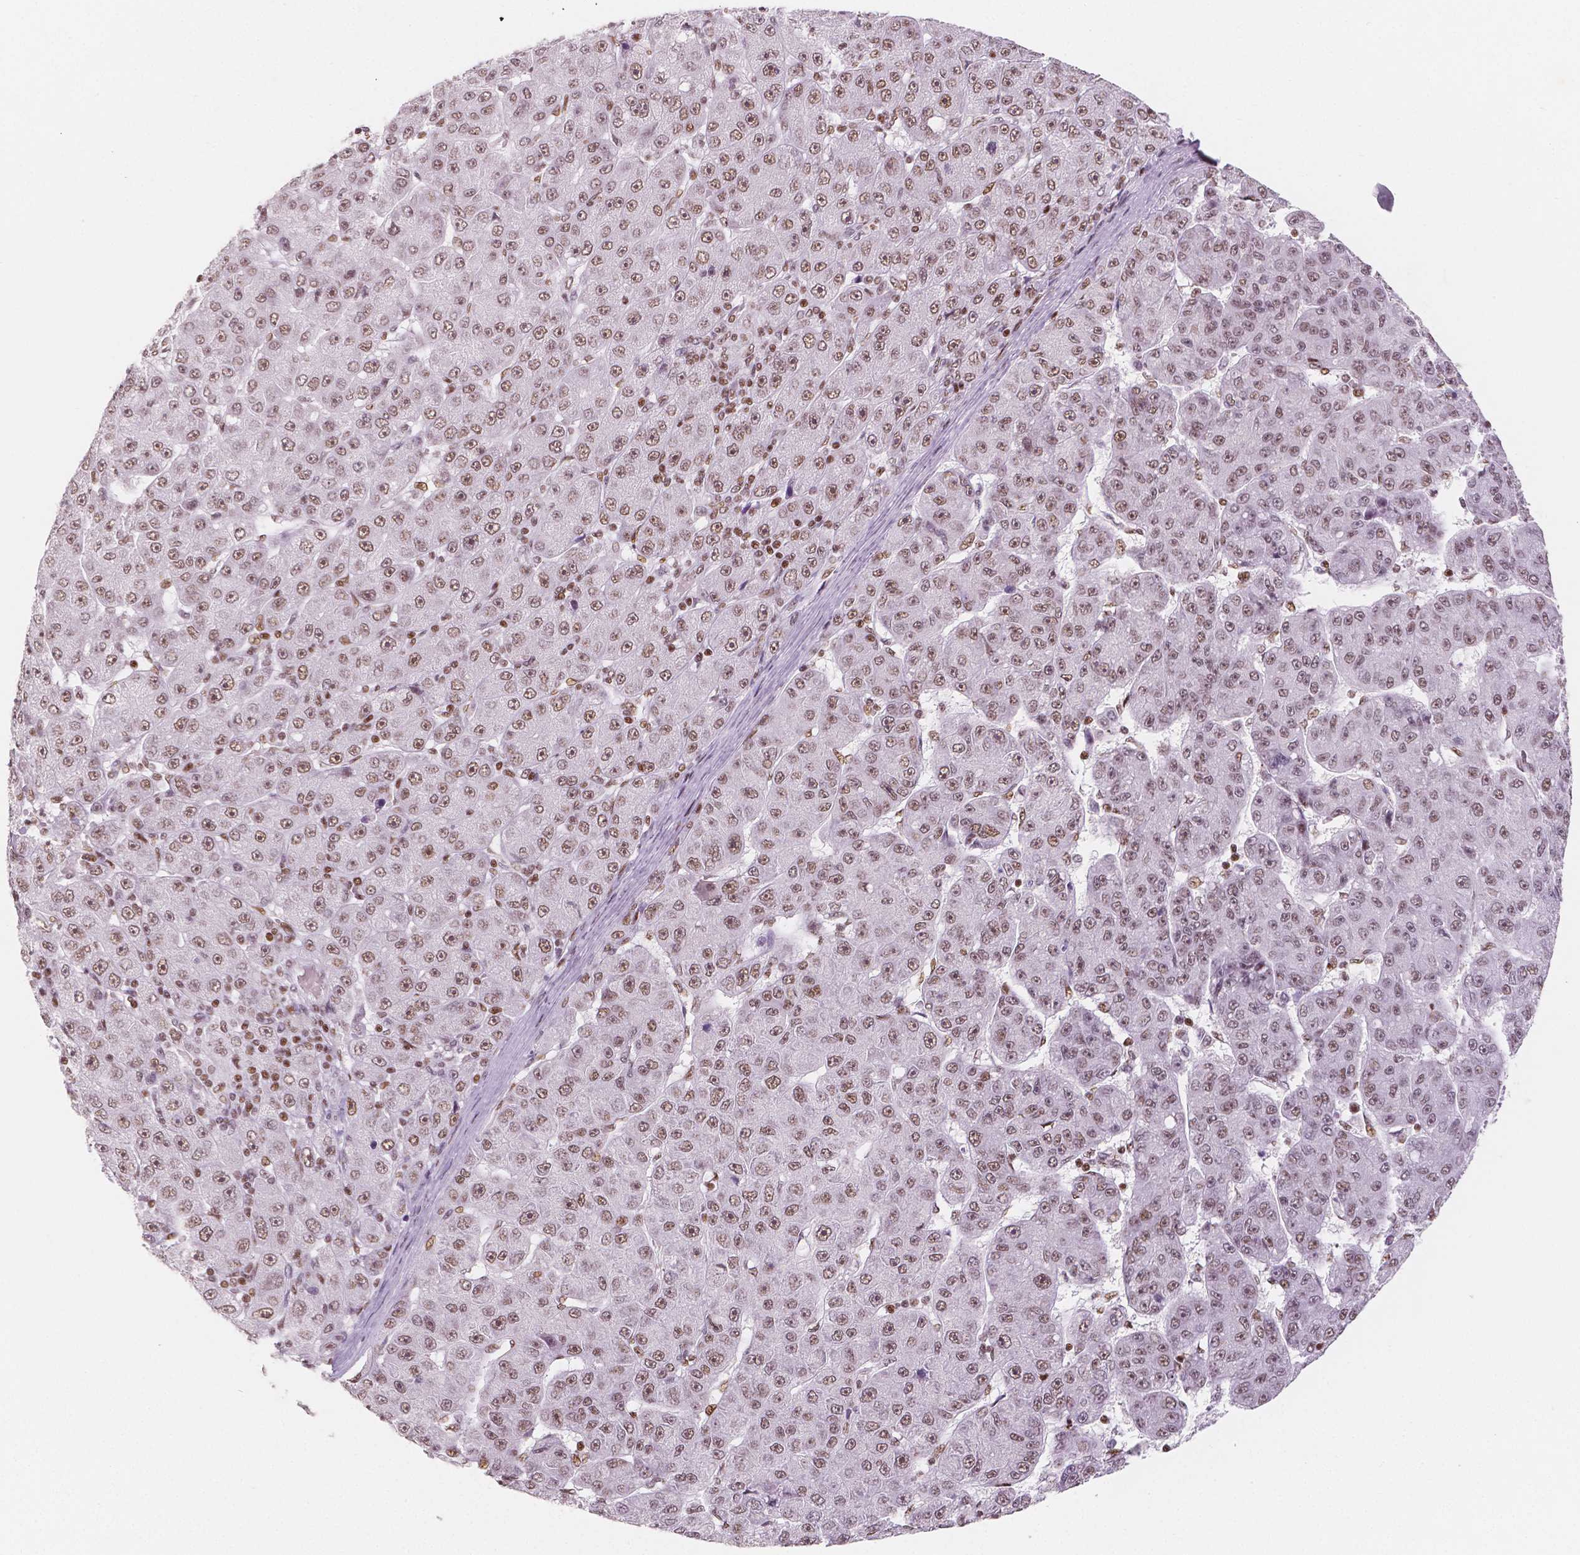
{"staining": {"intensity": "moderate", "quantity": ">75%", "location": "nuclear"}, "tissue": "liver cancer", "cell_type": "Tumor cells", "image_type": "cancer", "snomed": [{"axis": "morphology", "description": "Carcinoma, Hepatocellular, NOS"}, {"axis": "topography", "description": "Liver"}], "caption": "A brown stain highlights moderate nuclear staining of a protein in human hepatocellular carcinoma (liver) tumor cells. (brown staining indicates protein expression, while blue staining denotes nuclei).", "gene": "HDAC1", "patient": {"sex": "male", "age": 67}}